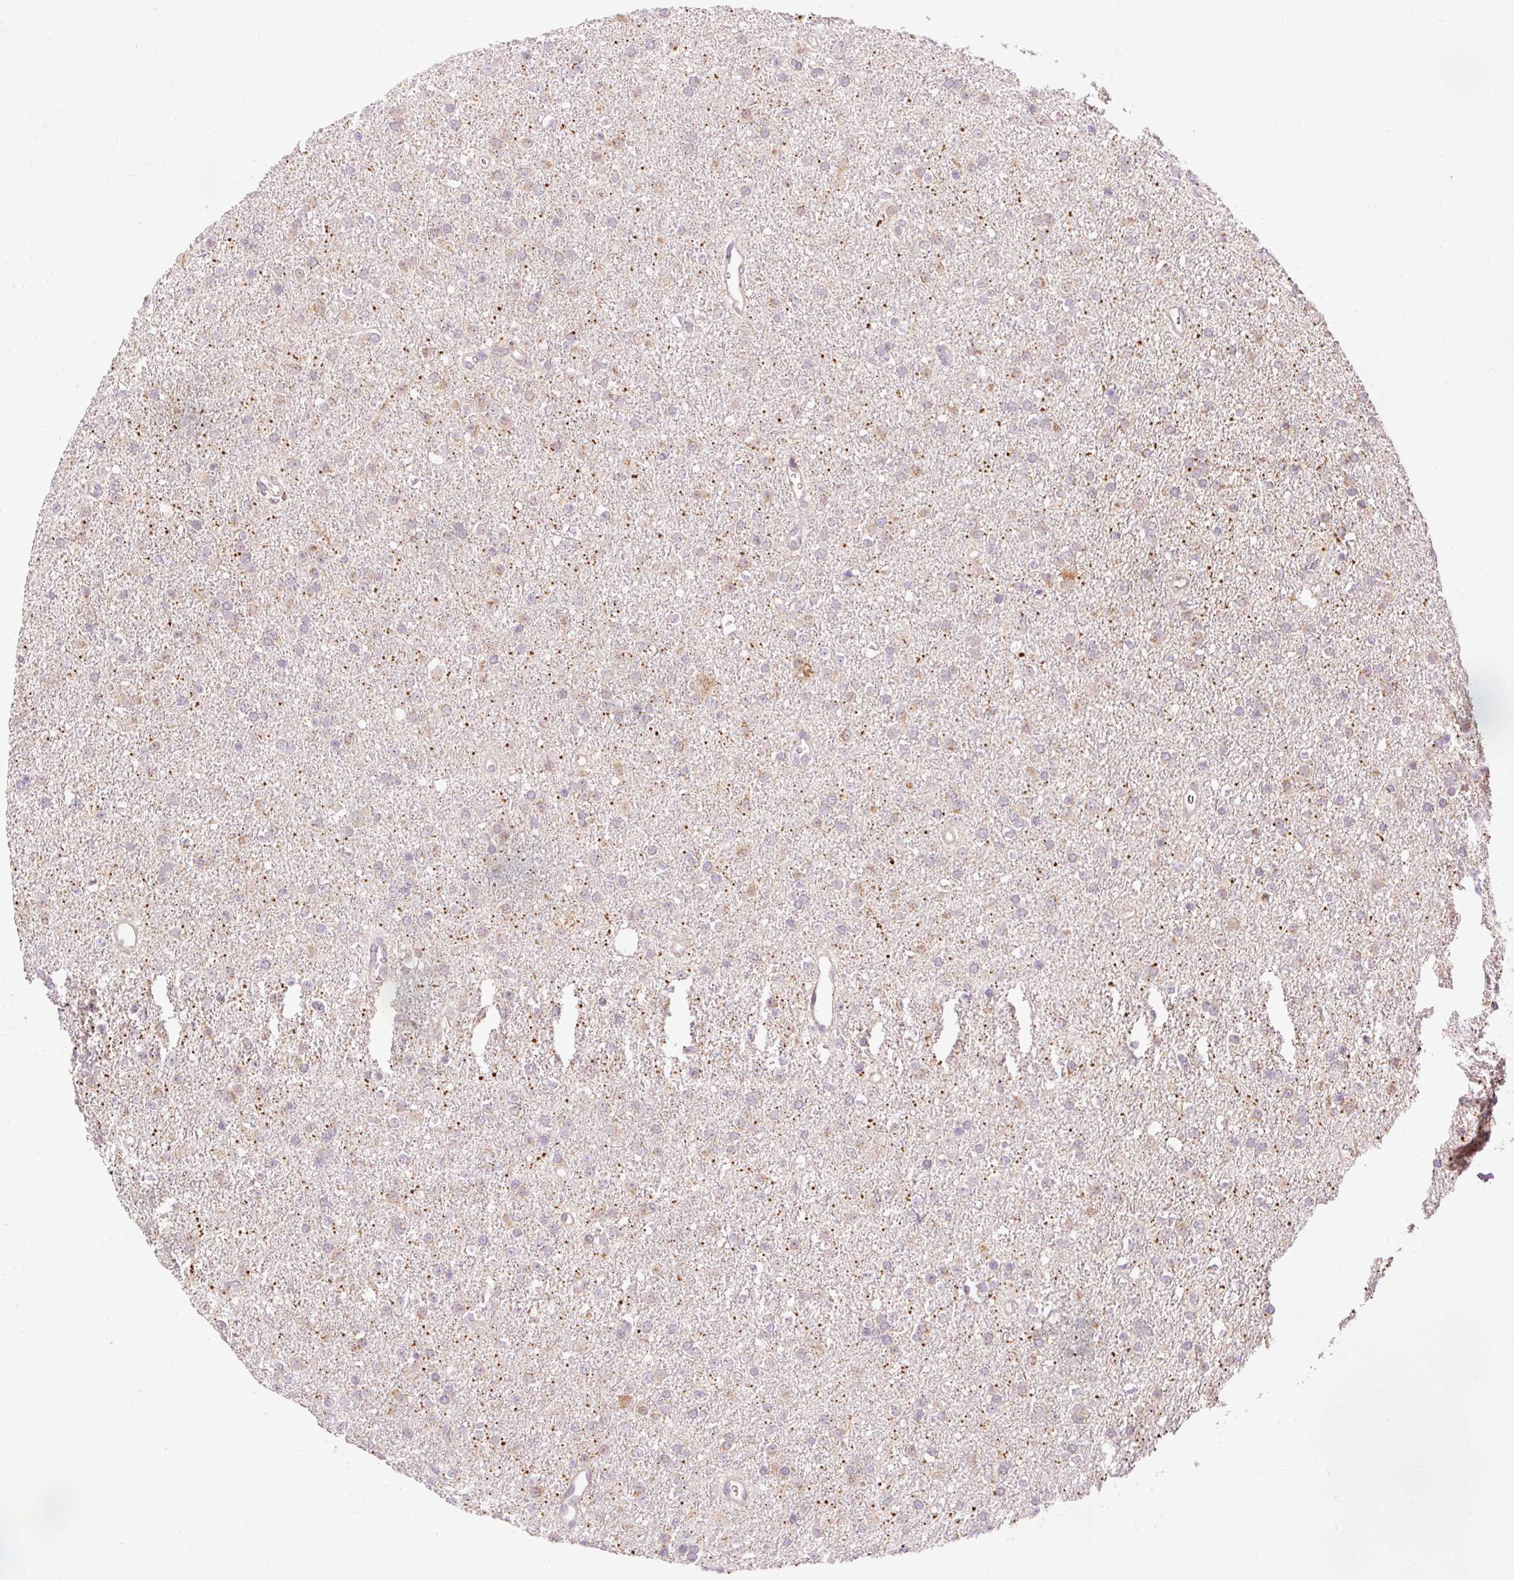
{"staining": {"intensity": "negative", "quantity": "none", "location": "none"}, "tissue": "glioma", "cell_type": "Tumor cells", "image_type": "cancer", "snomed": [{"axis": "morphology", "description": "Glioma, malignant, Low grade"}, {"axis": "topography", "description": "Brain"}], "caption": "High magnification brightfield microscopy of malignant low-grade glioma stained with DAB (3,3'-diaminobenzidine) (brown) and counterstained with hematoxylin (blue): tumor cells show no significant expression.", "gene": "PRDX5", "patient": {"sex": "female", "age": 34}}